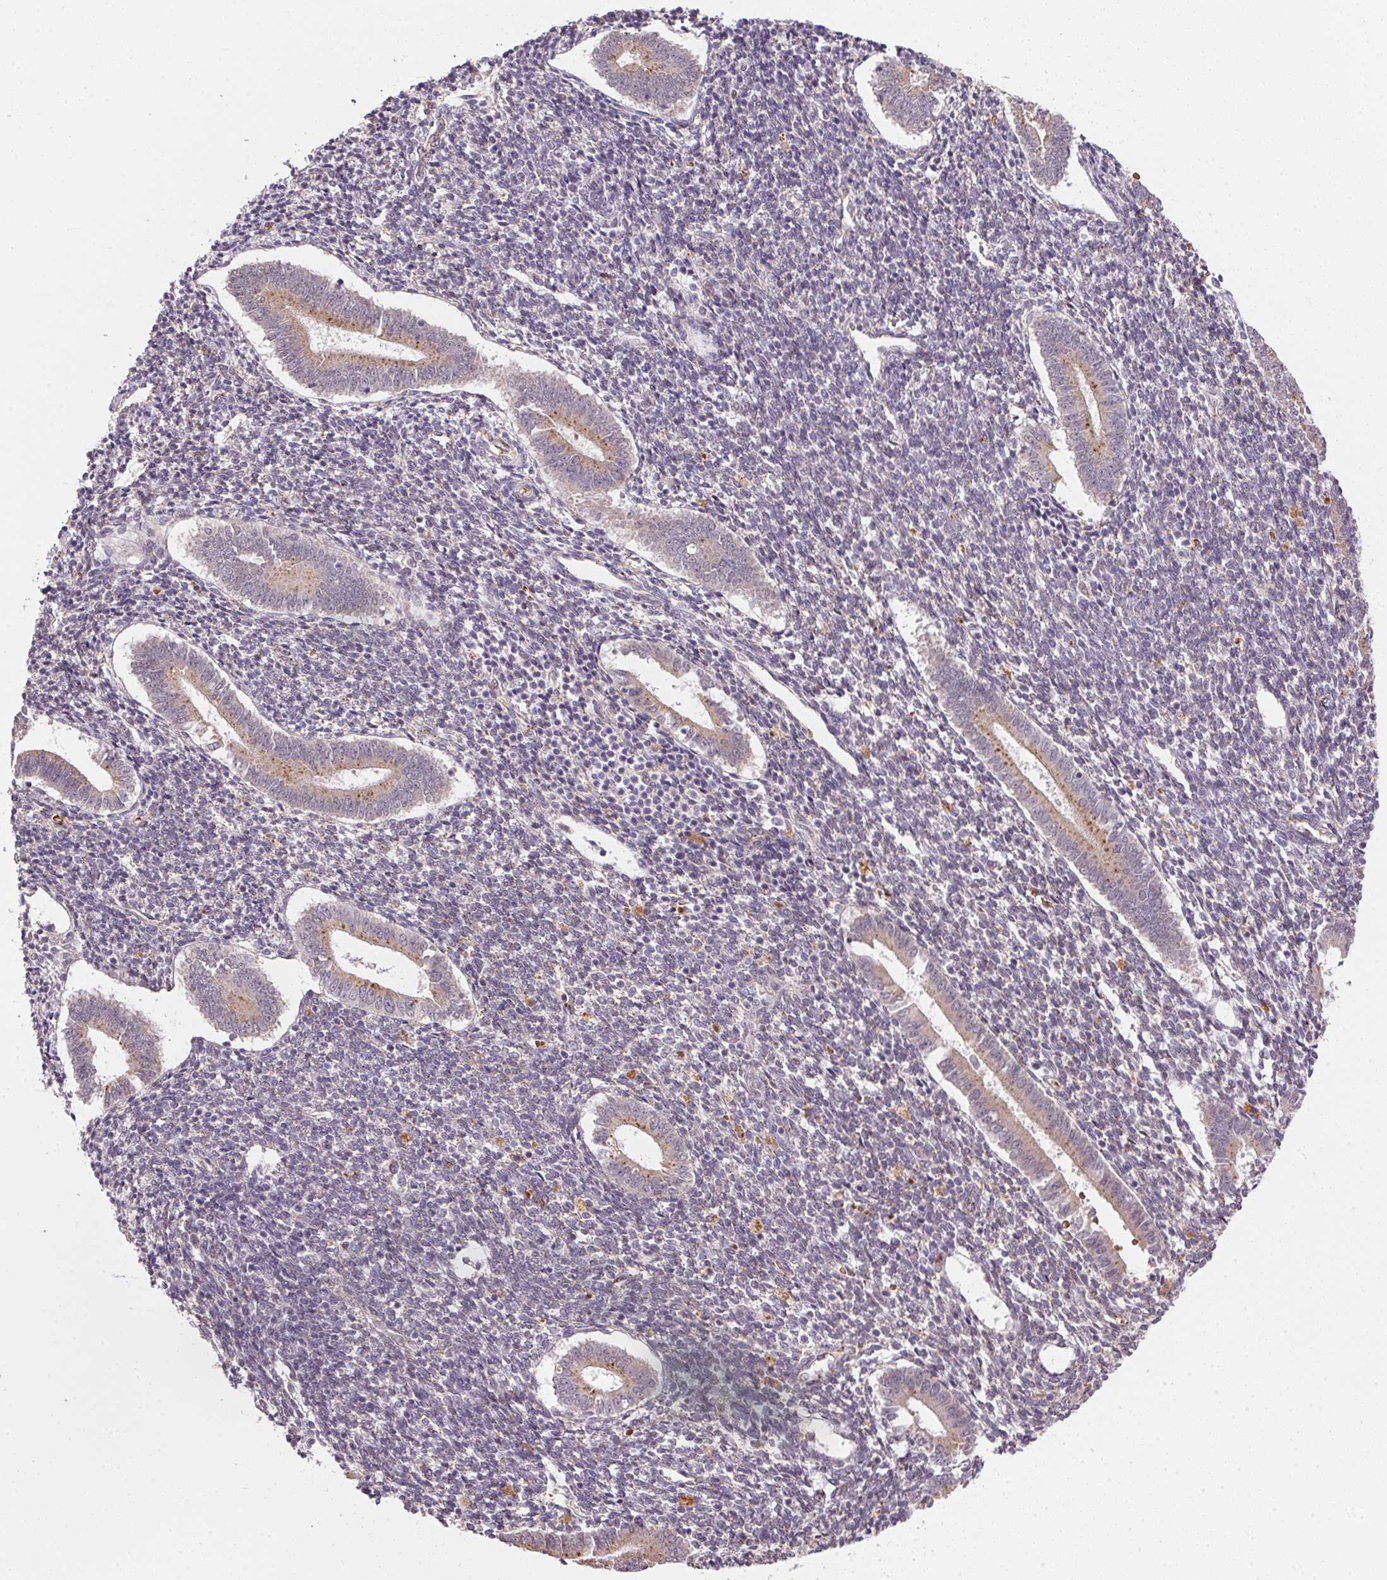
{"staining": {"intensity": "negative", "quantity": "none", "location": "none"}, "tissue": "endometrium", "cell_type": "Cells in endometrial stroma", "image_type": "normal", "snomed": [{"axis": "morphology", "description": "Normal tissue, NOS"}, {"axis": "topography", "description": "Endometrium"}], "caption": "This image is of benign endometrium stained with immunohistochemistry to label a protein in brown with the nuclei are counter-stained blue. There is no staining in cells in endometrial stroma.", "gene": "METTL13", "patient": {"sex": "female", "age": 25}}